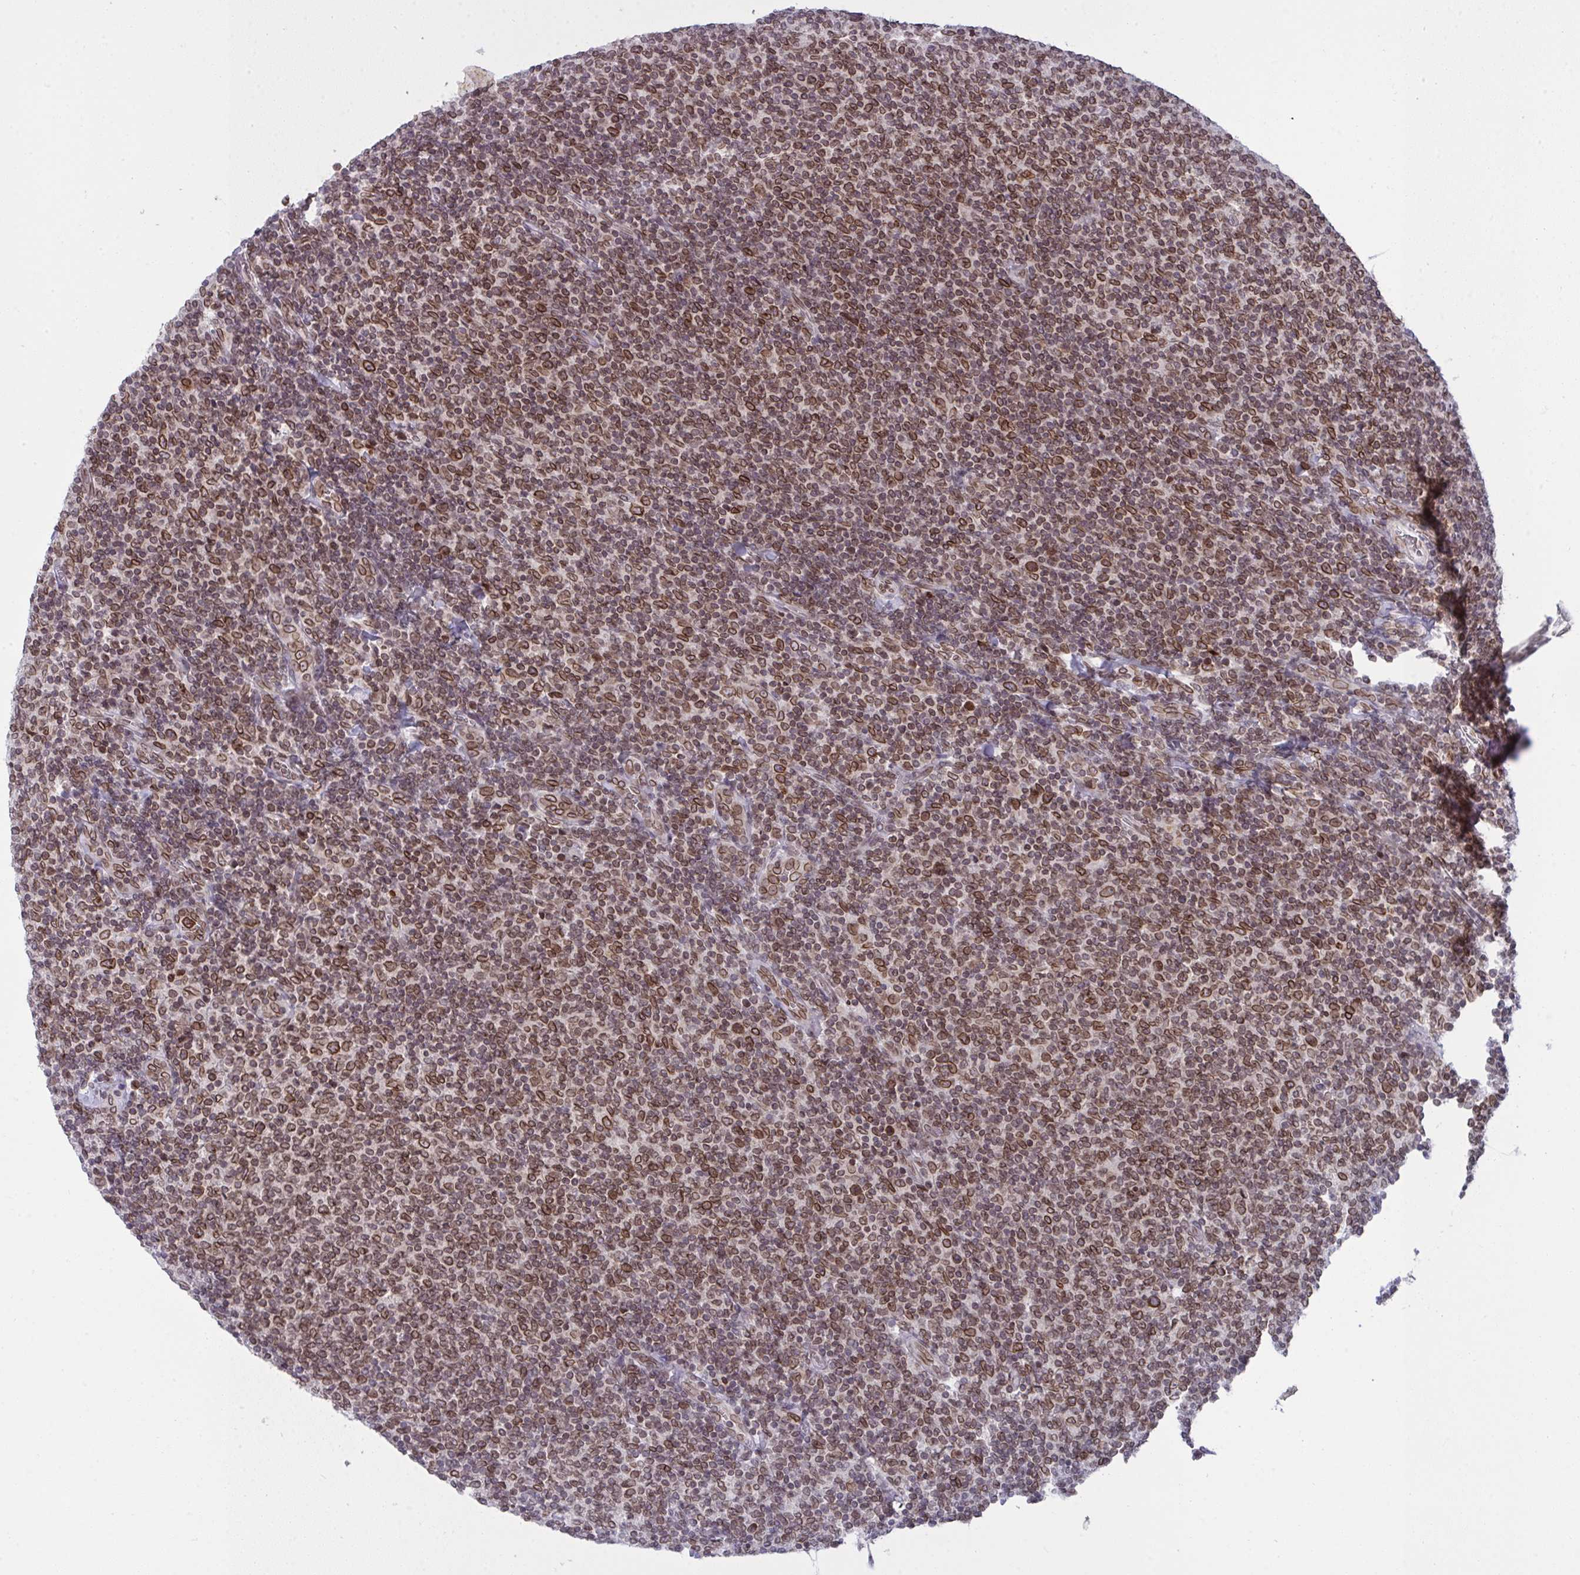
{"staining": {"intensity": "moderate", "quantity": ">75%", "location": "cytoplasmic/membranous,nuclear"}, "tissue": "lymphoma", "cell_type": "Tumor cells", "image_type": "cancer", "snomed": [{"axis": "morphology", "description": "Malignant lymphoma, non-Hodgkin's type, Low grade"}, {"axis": "topography", "description": "Lymph node"}], "caption": "Immunohistochemistry (IHC) (DAB) staining of human low-grade malignant lymphoma, non-Hodgkin's type demonstrates moderate cytoplasmic/membranous and nuclear protein positivity in about >75% of tumor cells.", "gene": "RANBP2", "patient": {"sex": "male", "age": 52}}